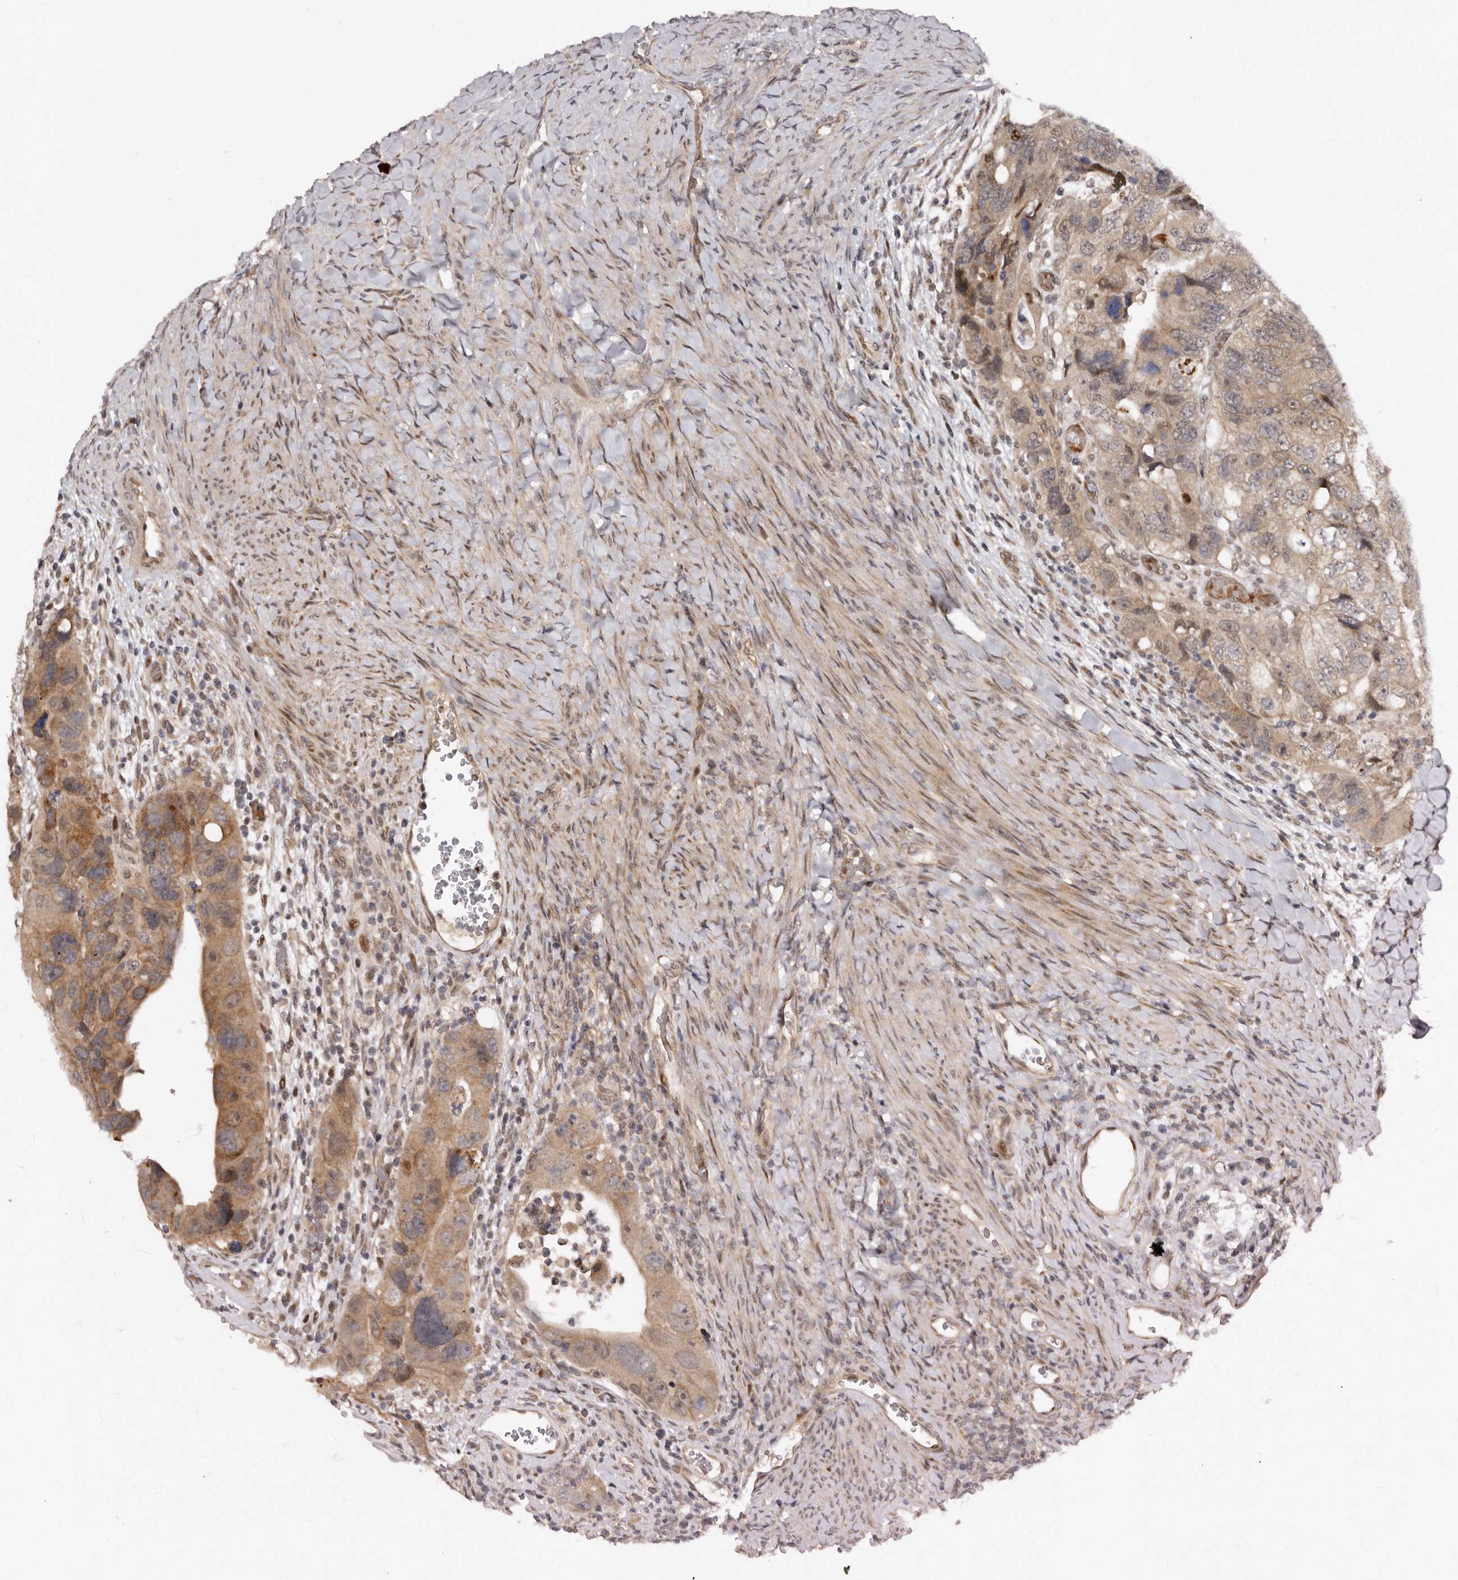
{"staining": {"intensity": "moderate", "quantity": ">75%", "location": "cytoplasmic/membranous"}, "tissue": "colorectal cancer", "cell_type": "Tumor cells", "image_type": "cancer", "snomed": [{"axis": "morphology", "description": "Adenocarcinoma, NOS"}, {"axis": "topography", "description": "Rectum"}], "caption": "This micrograph displays IHC staining of colorectal cancer (adenocarcinoma), with medium moderate cytoplasmic/membranous positivity in approximately >75% of tumor cells.", "gene": "ABL1", "patient": {"sex": "male", "age": 59}}